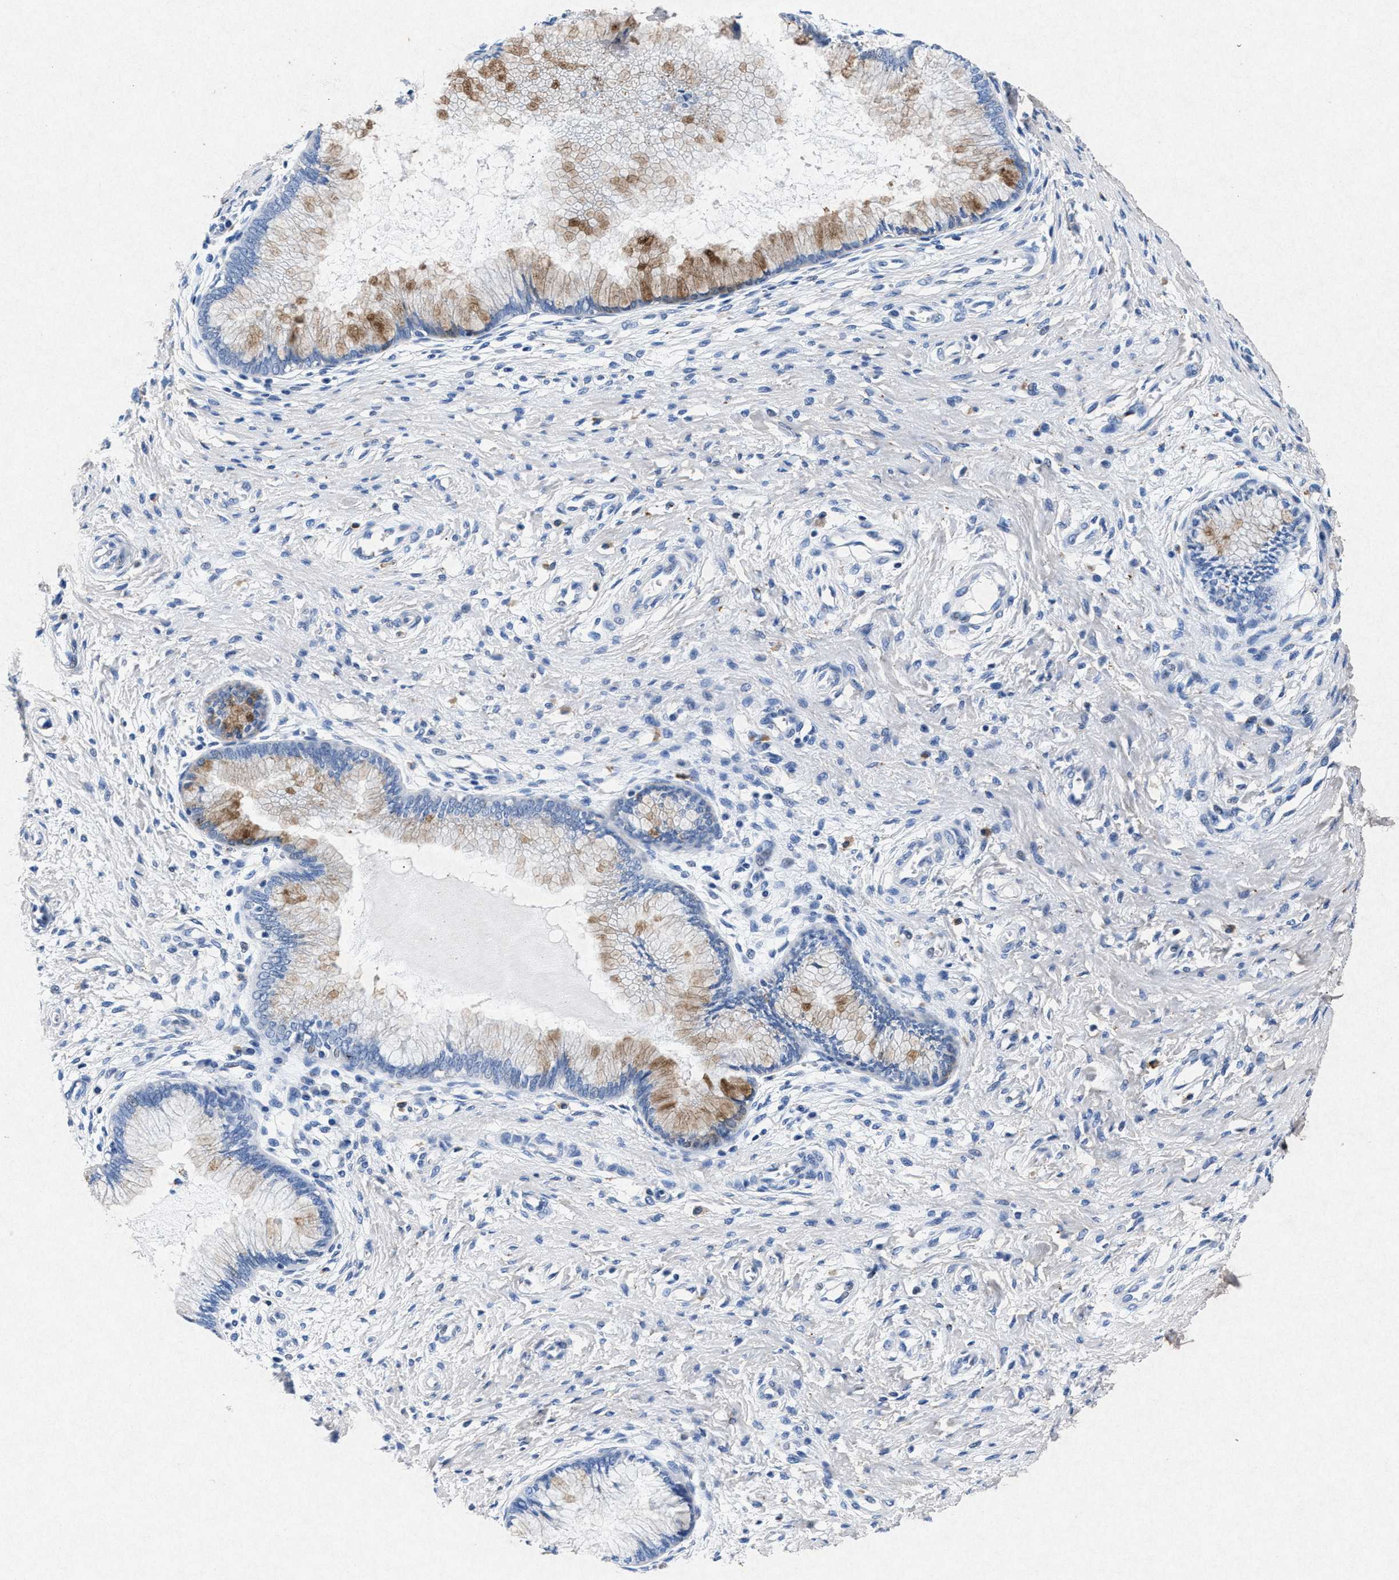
{"staining": {"intensity": "moderate", "quantity": "<25%", "location": "cytoplasmic/membranous"}, "tissue": "cervix", "cell_type": "Glandular cells", "image_type": "normal", "snomed": [{"axis": "morphology", "description": "Normal tissue, NOS"}, {"axis": "topography", "description": "Cervix"}], "caption": "Cervix was stained to show a protein in brown. There is low levels of moderate cytoplasmic/membranous positivity in about <25% of glandular cells.", "gene": "MAP6", "patient": {"sex": "female", "age": 55}}